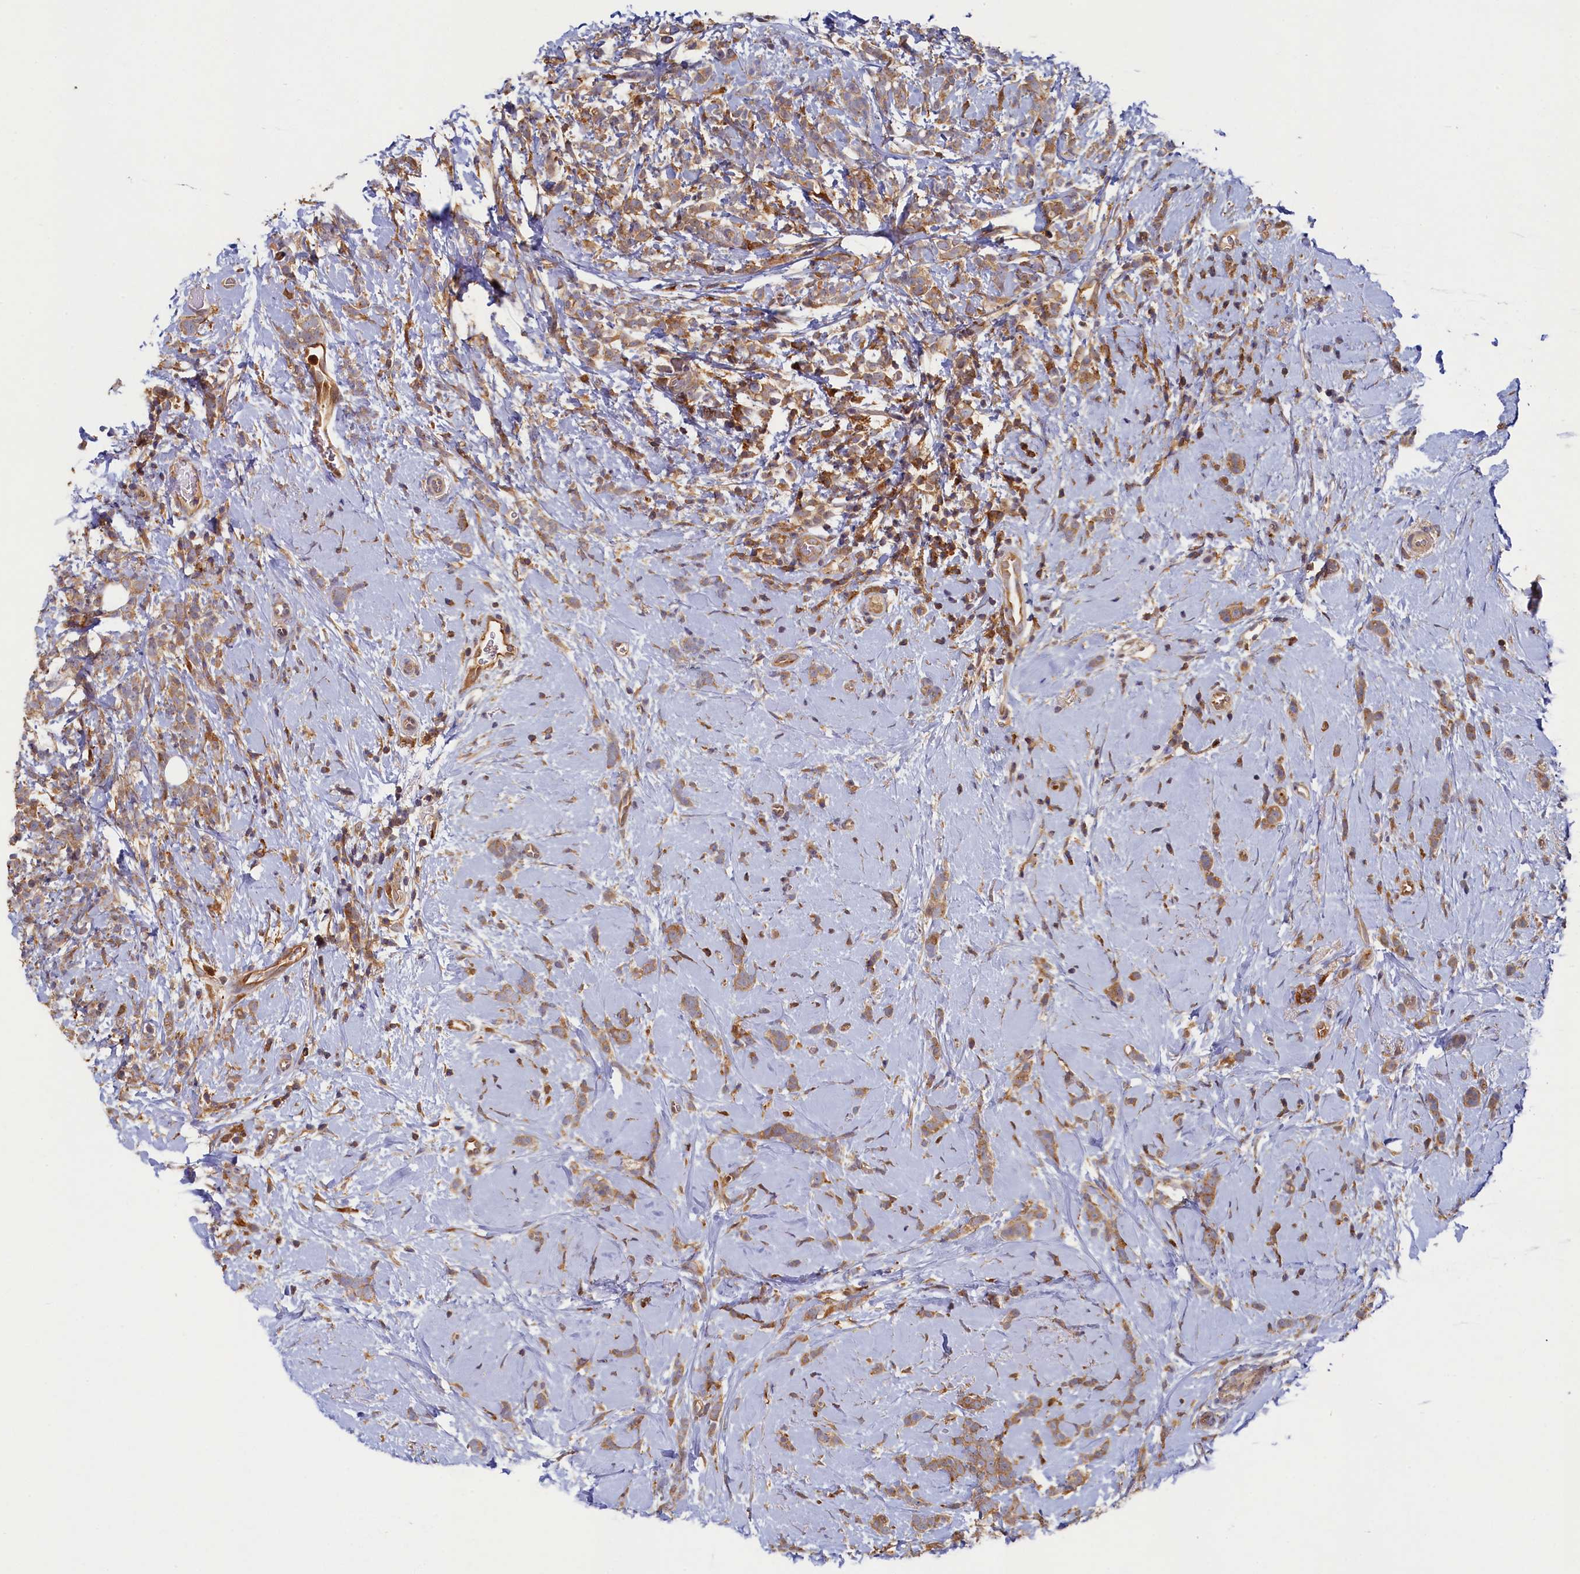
{"staining": {"intensity": "moderate", "quantity": ">75%", "location": "cytoplasmic/membranous"}, "tissue": "breast cancer", "cell_type": "Tumor cells", "image_type": "cancer", "snomed": [{"axis": "morphology", "description": "Lobular carcinoma"}, {"axis": "topography", "description": "Breast"}], "caption": "IHC staining of breast lobular carcinoma, which displays medium levels of moderate cytoplasmic/membranous positivity in approximately >75% of tumor cells indicating moderate cytoplasmic/membranous protein staining. The staining was performed using DAB (3,3'-diaminobenzidine) (brown) for protein detection and nuclei were counterstained in hematoxylin (blue).", "gene": "TIMM8B", "patient": {"sex": "female", "age": 58}}